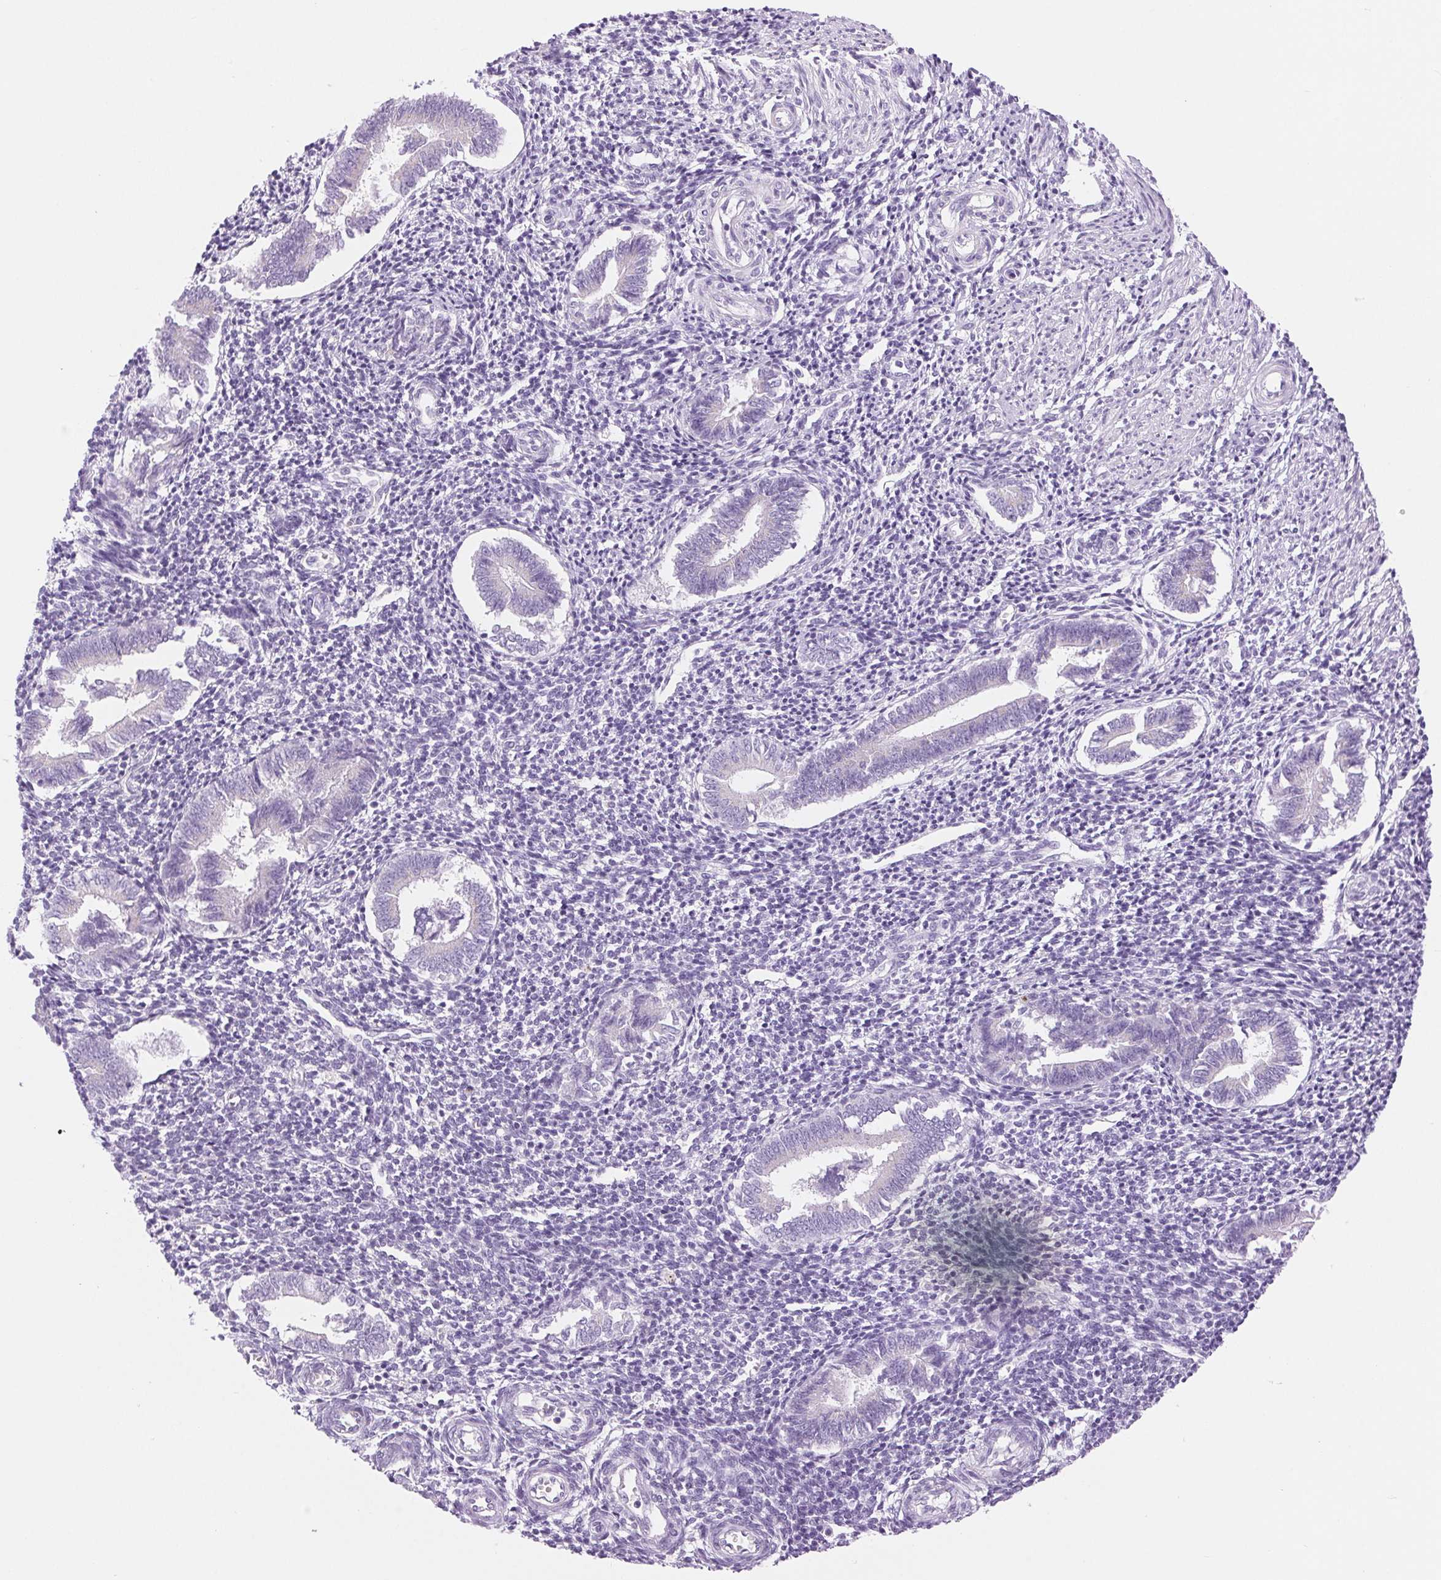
{"staining": {"intensity": "negative", "quantity": "none", "location": "none"}, "tissue": "endometrium", "cell_type": "Cells in endometrial stroma", "image_type": "normal", "snomed": [{"axis": "morphology", "description": "Normal tissue, NOS"}, {"axis": "topography", "description": "Endometrium"}], "caption": "Image shows no protein staining in cells in endometrial stroma of unremarkable endometrium. (Brightfield microscopy of DAB IHC at high magnification).", "gene": "SERPINB3", "patient": {"sex": "female", "age": 25}}